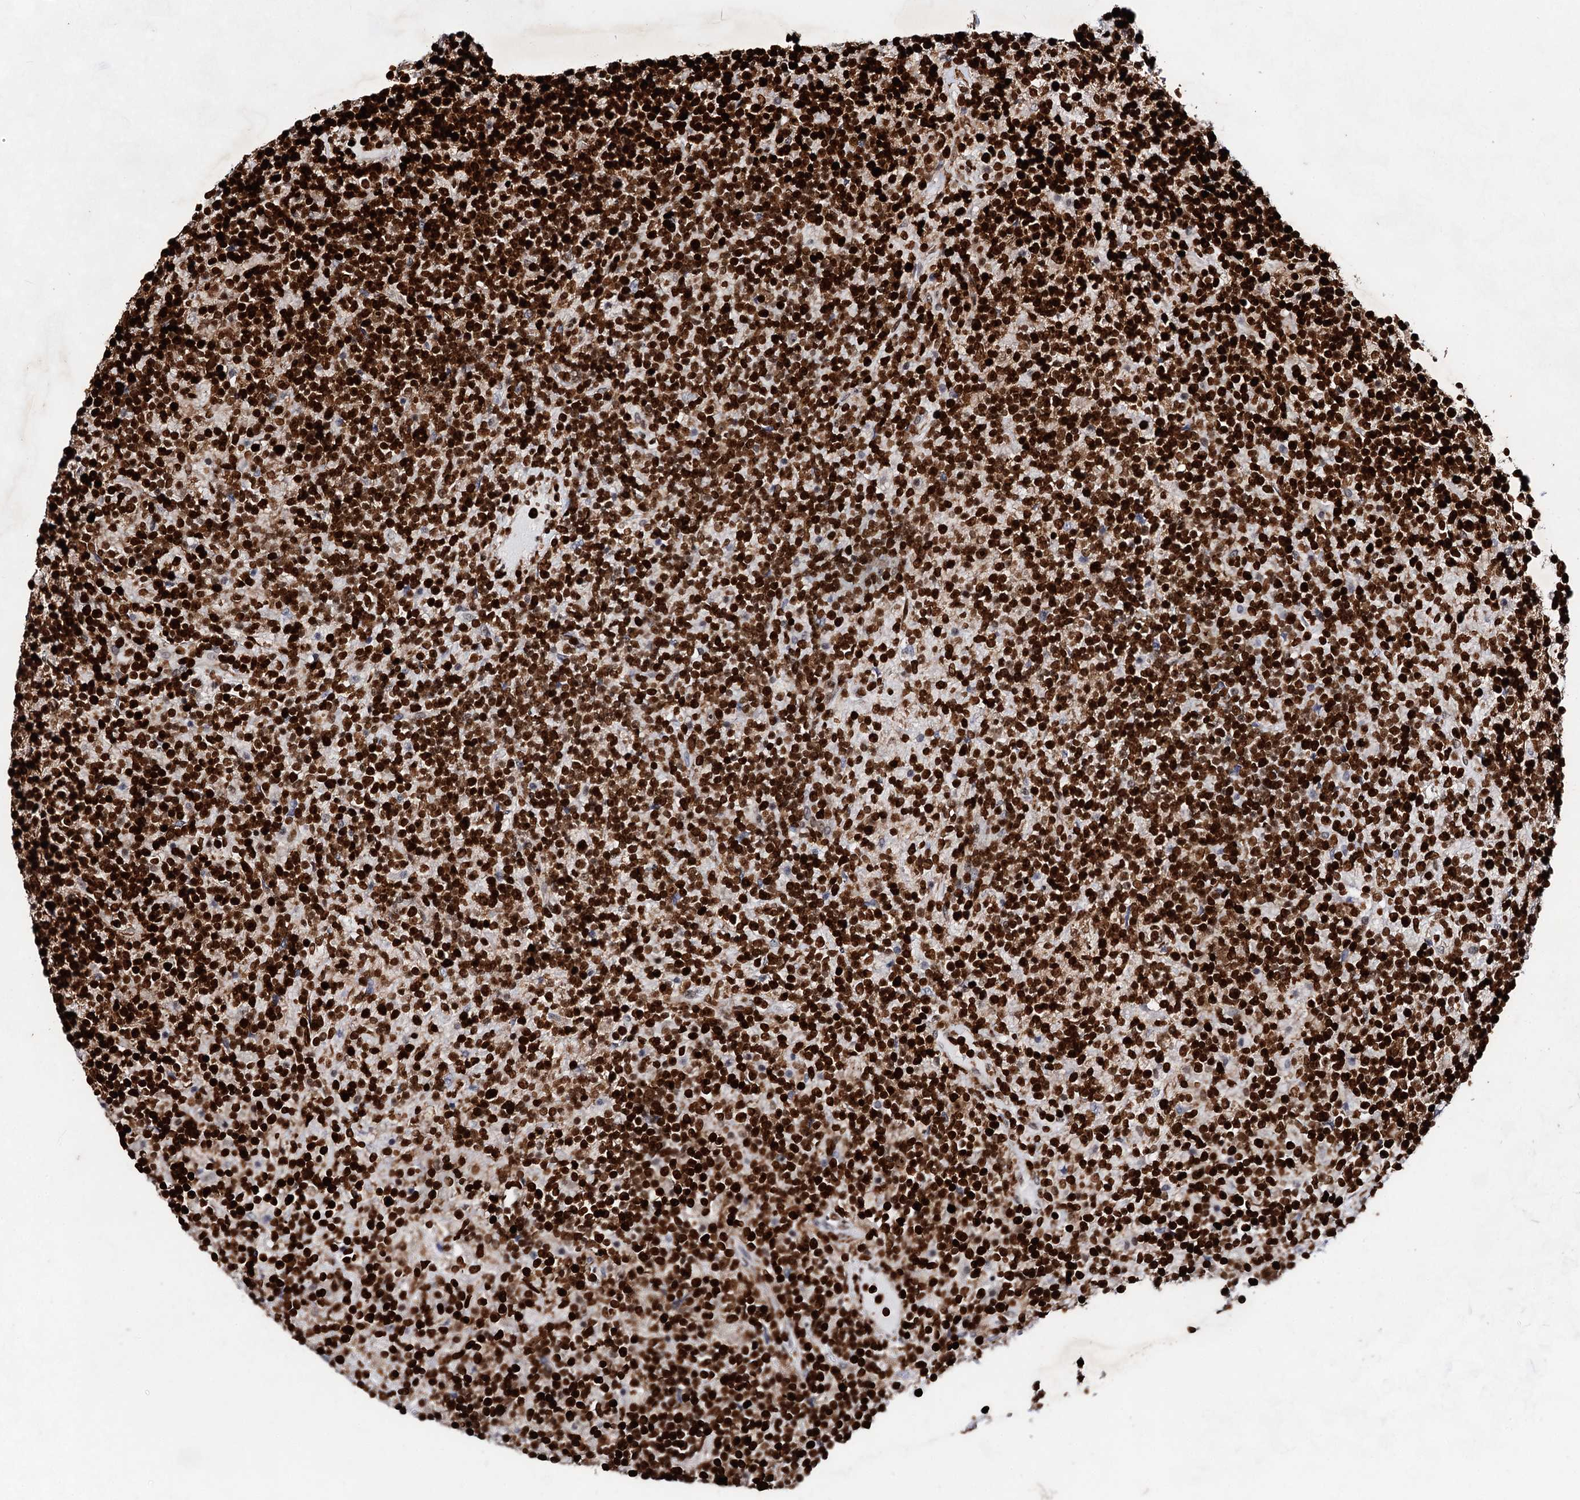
{"staining": {"intensity": "strong", "quantity": ">75%", "location": "nuclear"}, "tissue": "lymphoma", "cell_type": "Tumor cells", "image_type": "cancer", "snomed": [{"axis": "morphology", "description": "Hodgkin's disease, NOS"}, {"axis": "topography", "description": "Lymph node"}], "caption": "Hodgkin's disease stained with a protein marker demonstrates strong staining in tumor cells.", "gene": "HMGB2", "patient": {"sex": "male", "age": 70}}